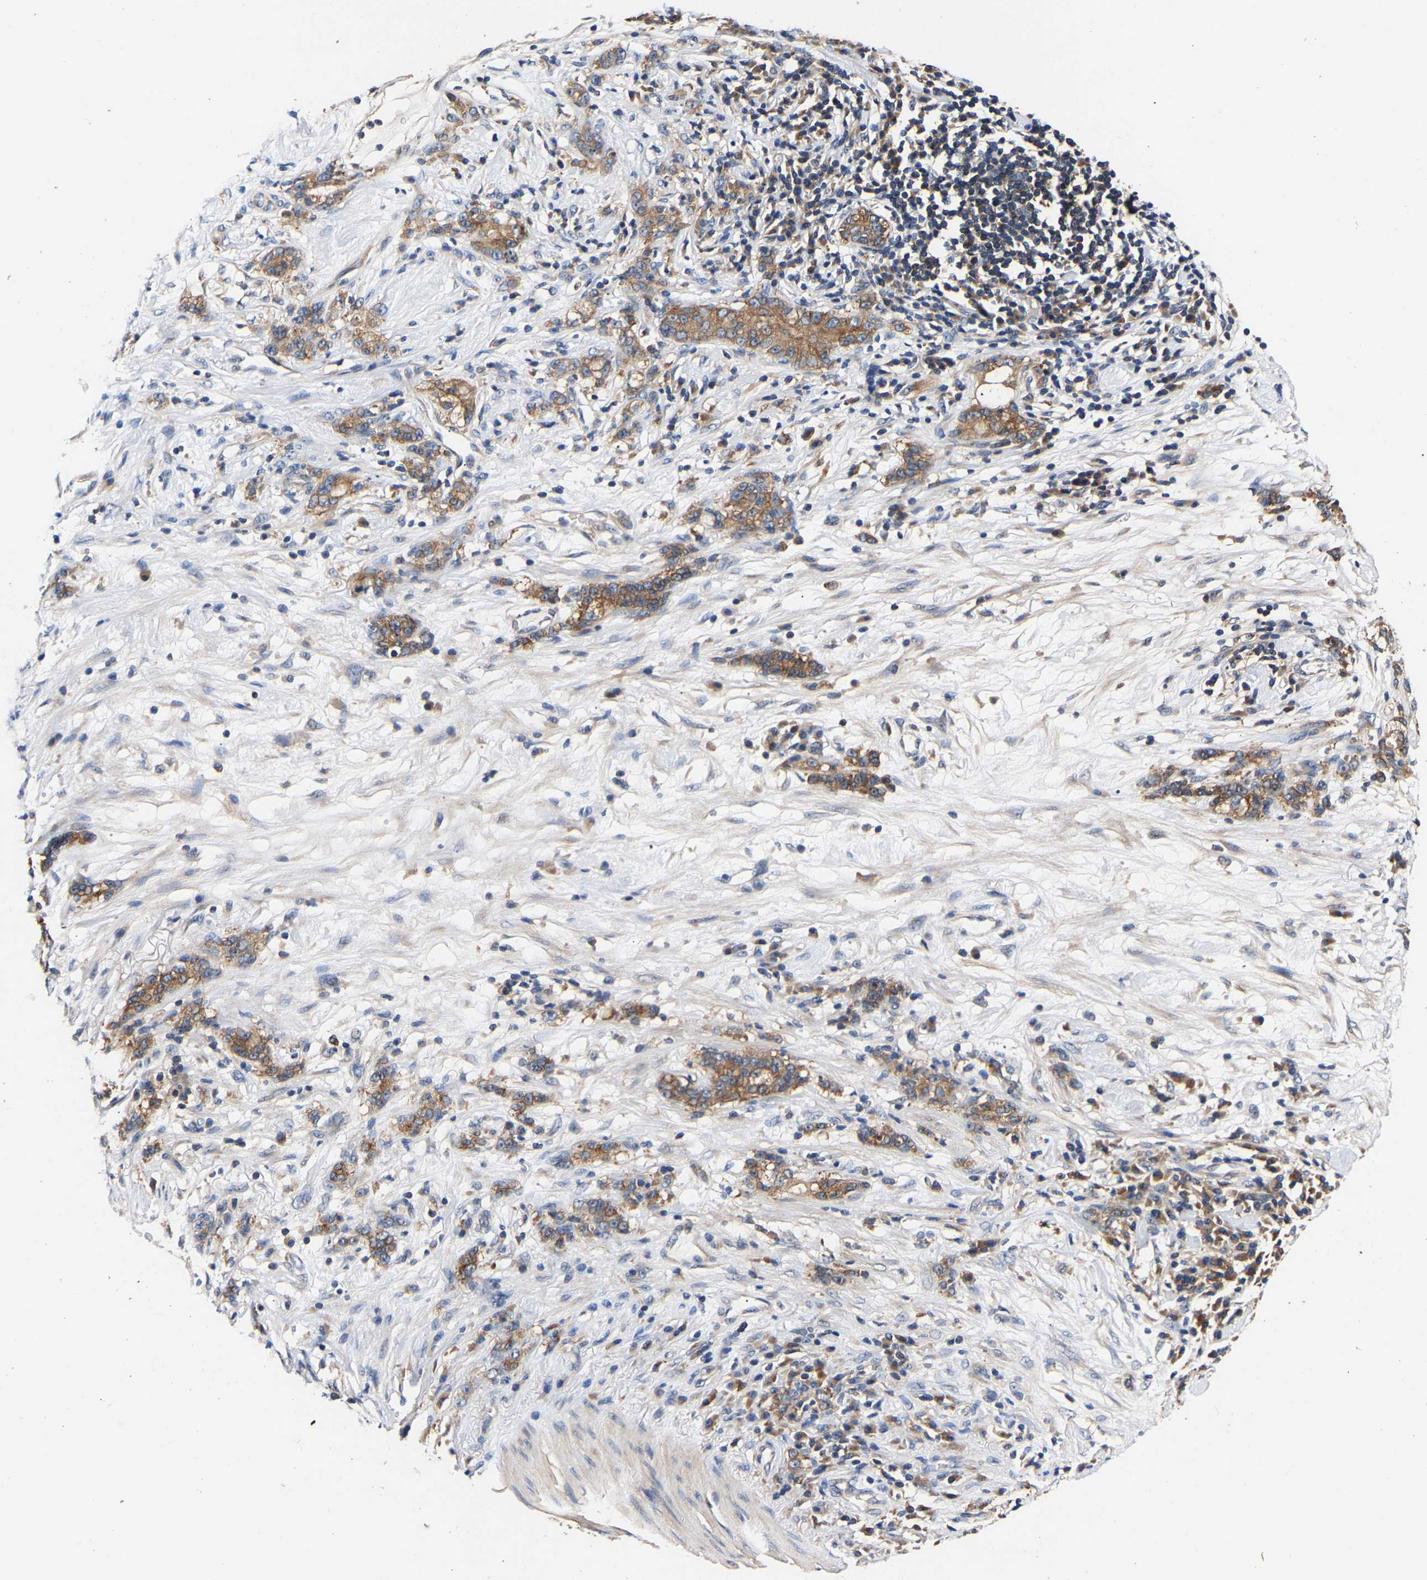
{"staining": {"intensity": "moderate", "quantity": ">75%", "location": "cytoplasmic/membranous"}, "tissue": "stomach cancer", "cell_type": "Tumor cells", "image_type": "cancer", "snomed": [{"axis": "morphology", "description": "Adenocarcinoma, NOS"}, {"axis": "topography", "description": "Stomach, lower"}], "caption": "An immunohistochemistry photomicrograph of neoplastic tissue is shown. Protein staining in brown highlights moderate cytoplasmic/membranous positivity in adenocarcinoma (stomach) within tumor cells.", "gene": "LRBA", "patient": {"sex": "male", "age": 88}}